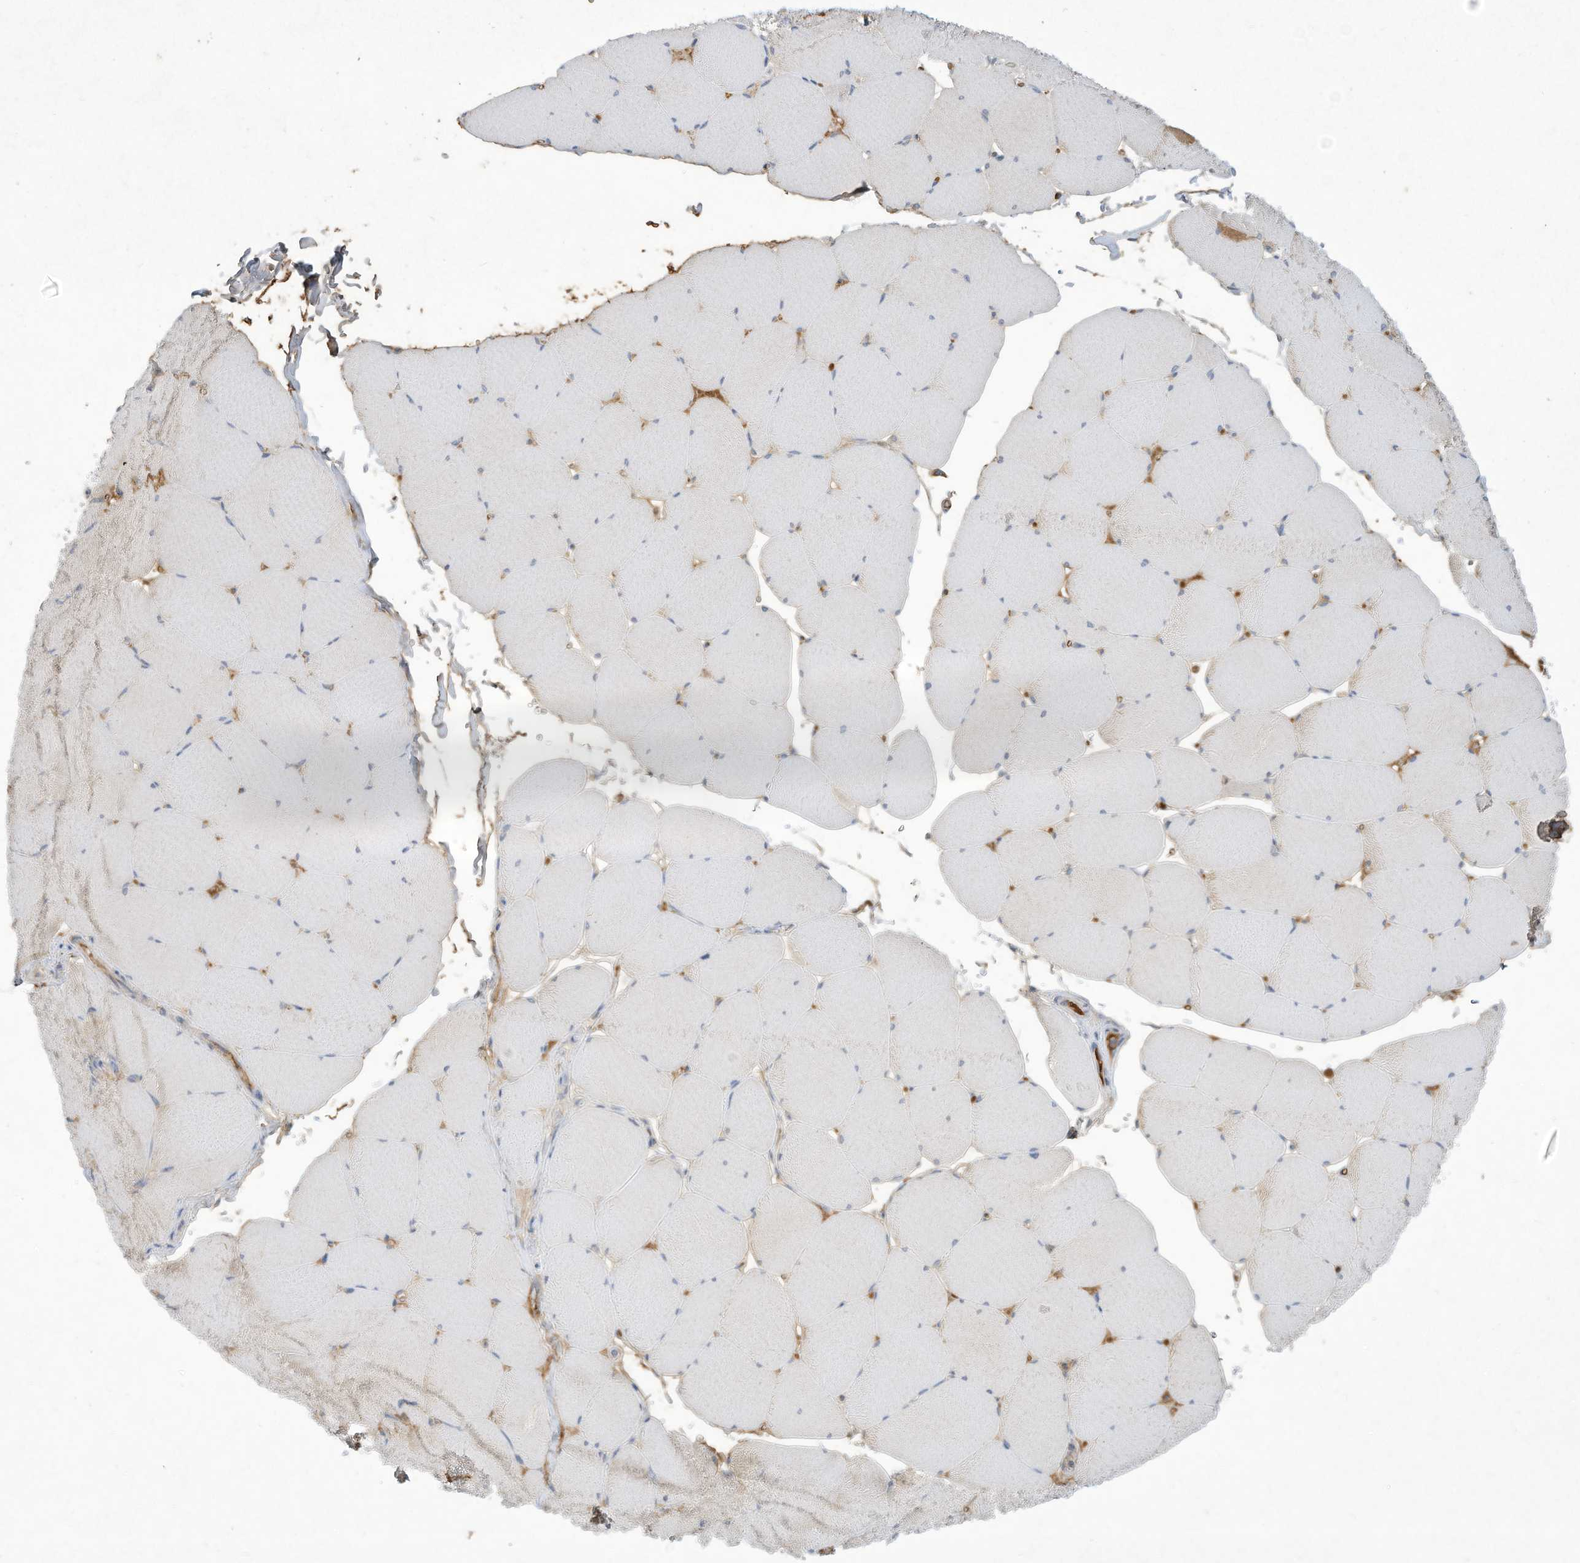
{"staining": {"intensity": "weak", "quantity": "<25%", "location": "cytoplasmic/membranous"}, "tissue": "skeletal muscle", "cell_type": "Myocytes", "image_type": "normal", "snomed": [{"axis": "morphology", "description": "Normal tissue, NOS"}, {"axis": "topography", "description": "Skeletal muscle"}, {"axis": "topography", "description": "Head-Neck"}], "caption": "High magnification brightfield microscopy of normal skeletal muscle stained with DAB (brown) and counterstained with hematoxylin (blue): myocytes show no significant staining.", "gene": "HAS3", "patient": {"sex": "male", "age": 66}}